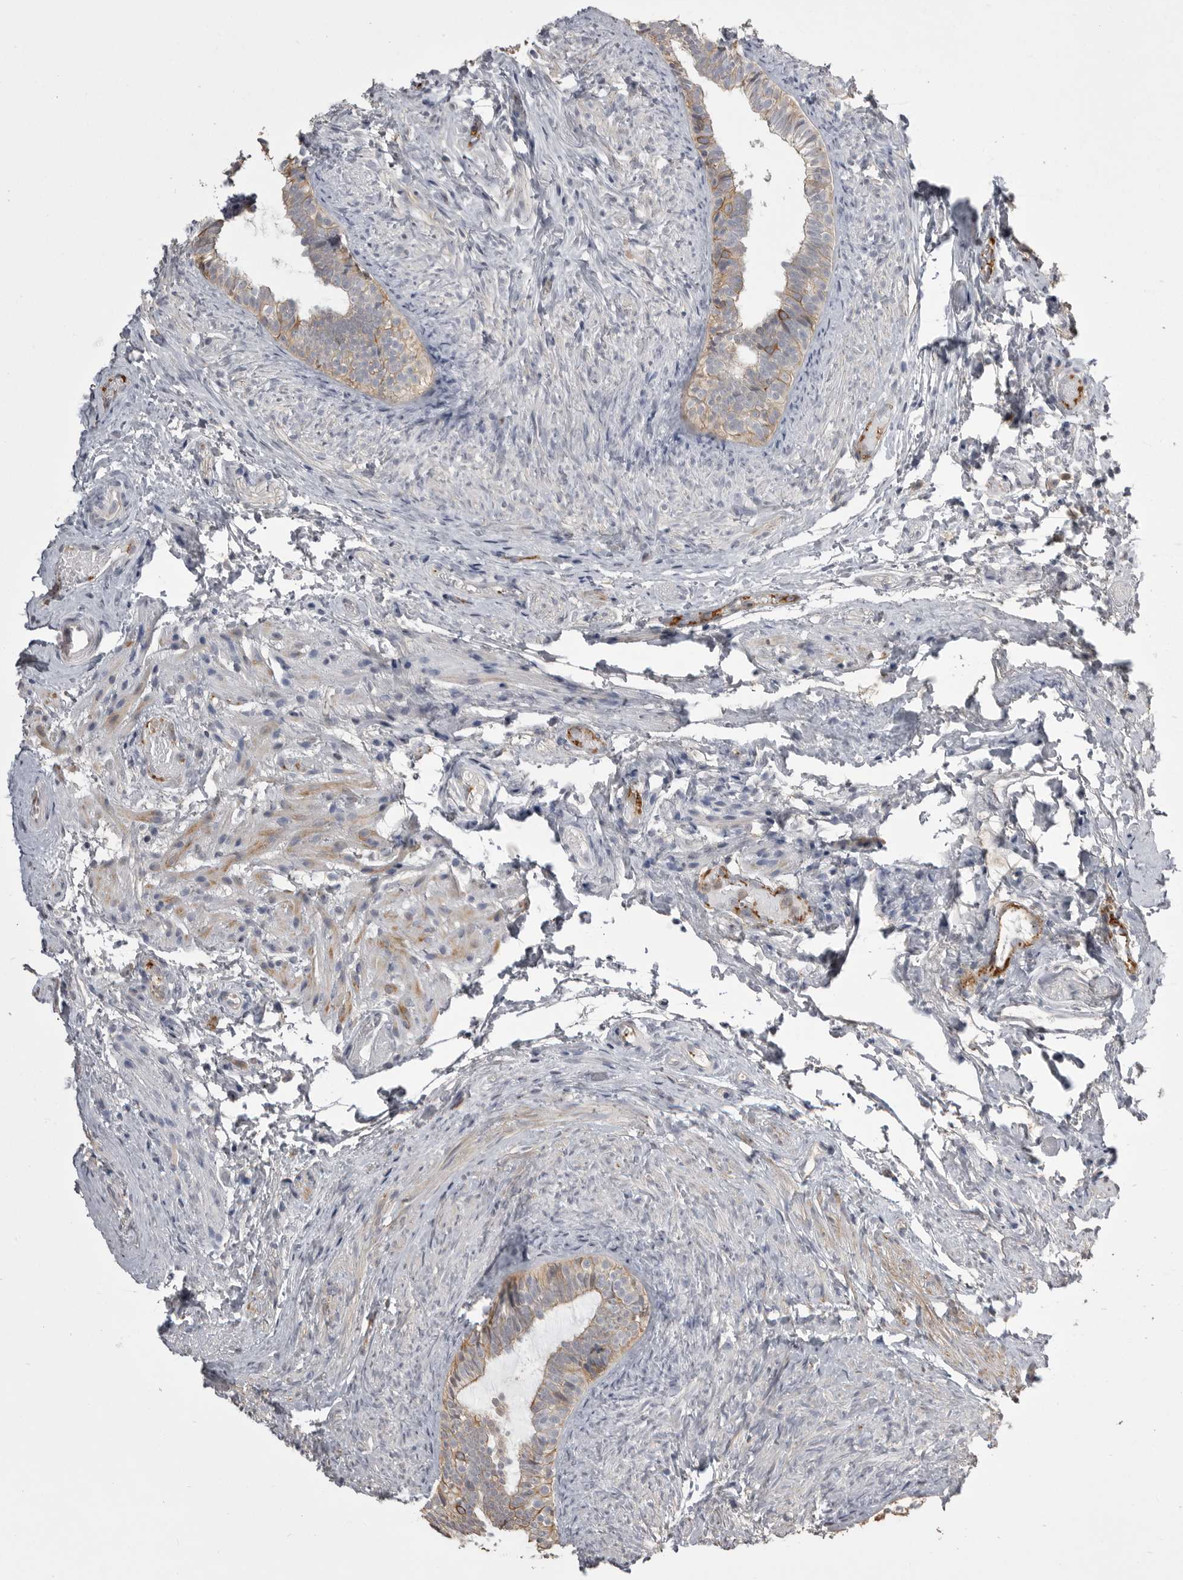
{"staining": {"intensity": "moderate", "quantity": "25%-75%", "location": "cytoplasmic/membranous"}, "tissue": "epididymis", "cell_type": "Glandular cells", "image_type": "normal", "snomed": [{"axis": "morphology", "description": "Normal tissue, NOS"}, {"axis": "topography", "description": "Epididymis"}], "caption": "The histopathology image reveals immunohistochemical staining of unremarkable epididymis. There is moderate cytoplasmic/membranous staining is seen in about 25%-75% of glandular cells. (DAB IHC with brightfield microscopy, high magnification).", "gene": "CMTM6", "patient": {"sex": "male", "age": 5}}